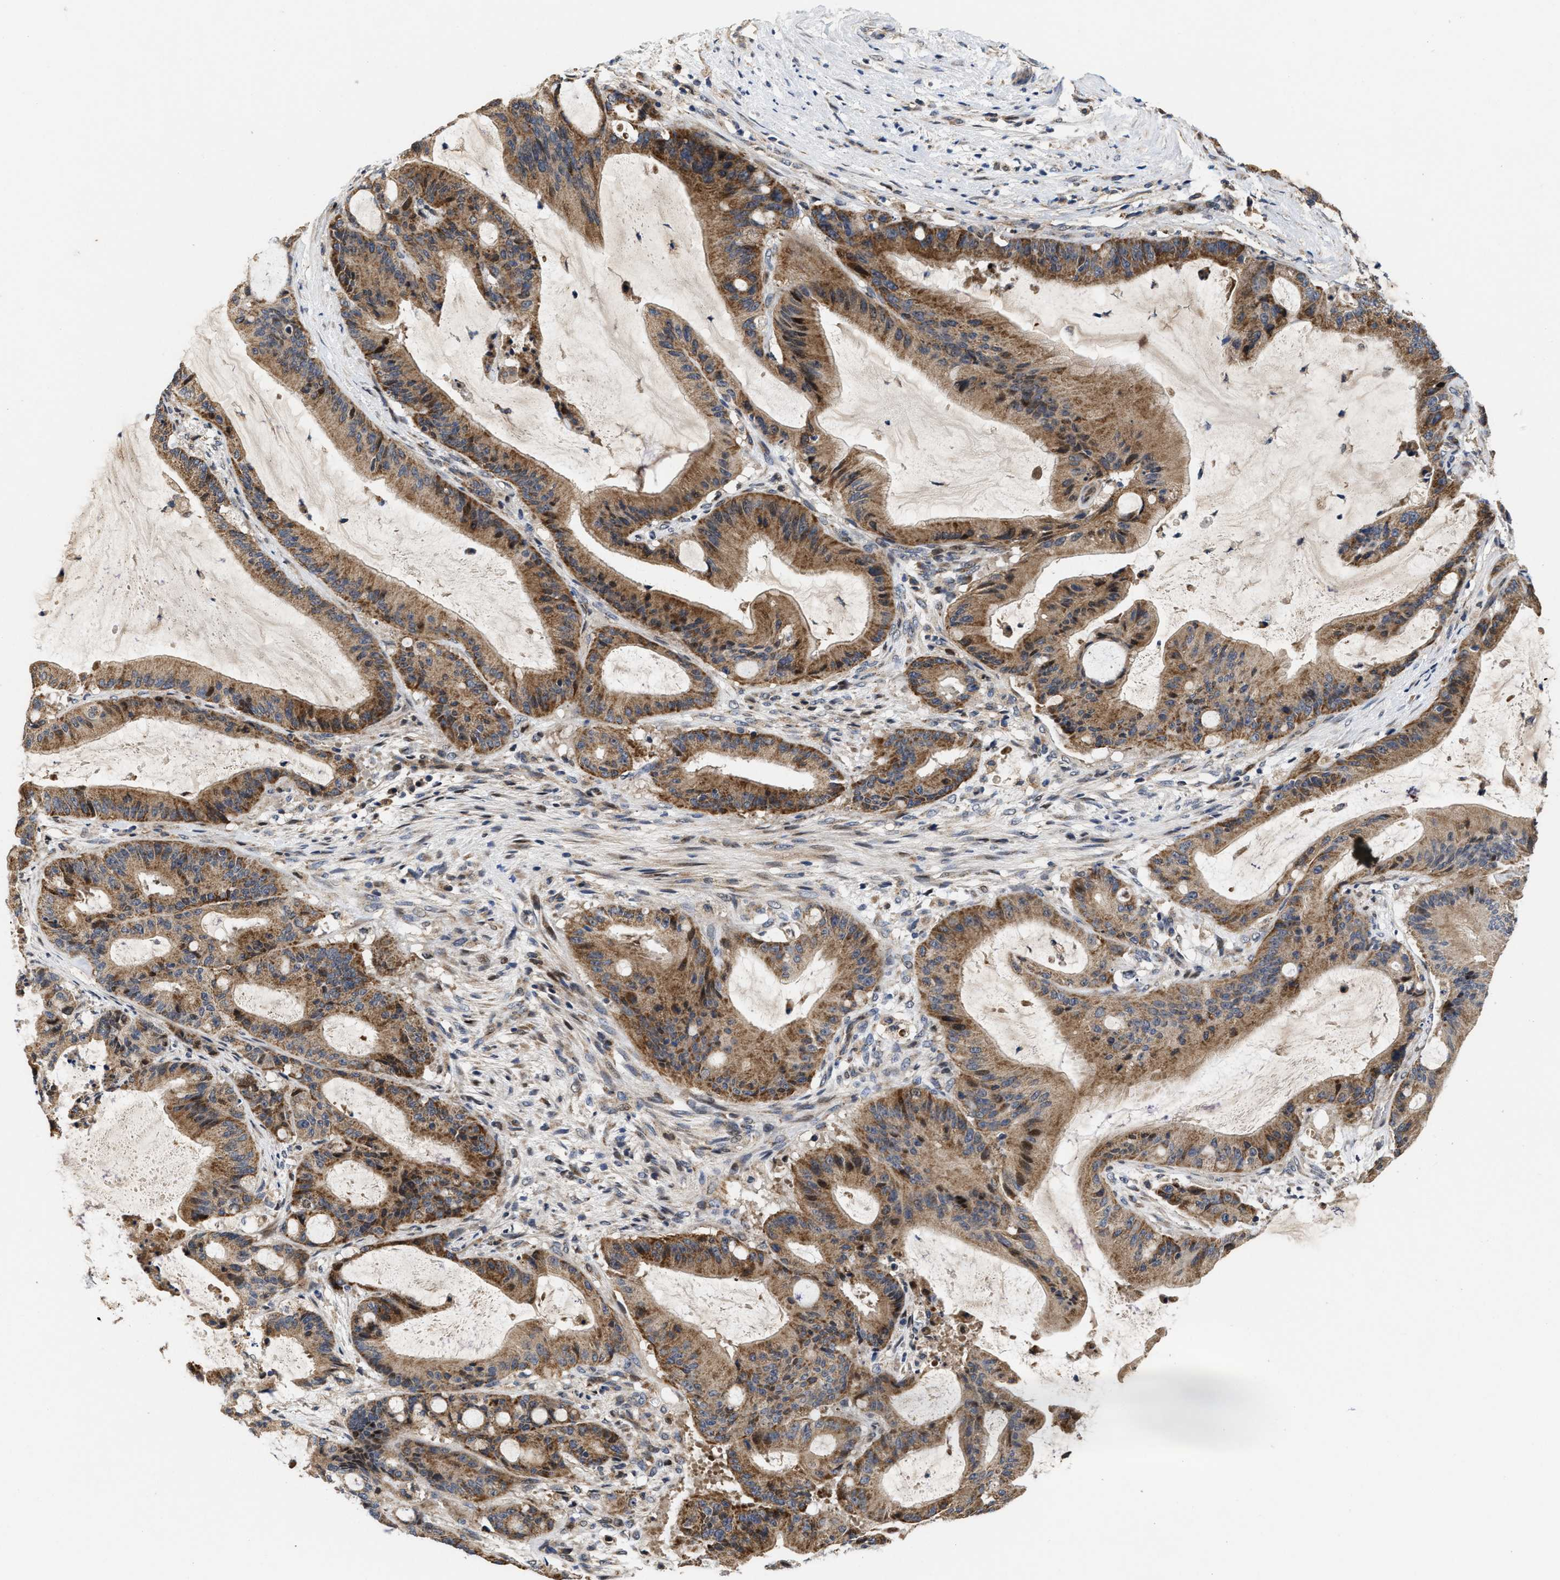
{"staining": {"intensity": "moderate", "quantity": ">75%", "location": "cytoplasmic/membranous"}, "tissue": "liver cancer", "cell_type": "Tumor cells", "image_type": "cancer", "snomed": [{"axis": "morphology", "description": "Normal tissue, NOS"}, {"axis": "morphology", "description": "Cholangiocarcinoma"}, {"axis": "topography", "description": "Liver"}, {"axis": "topography", "description": "Peripheral nerve tissue"}], "caption": "A medium amount of moderate cytoplasmic/membranous staining is seen in about >75% of tumor cells in cholangiocarcinoma (liver) tissue.", "gene": "SCYL2", "patient": {"sex": "female", "age": 73}}